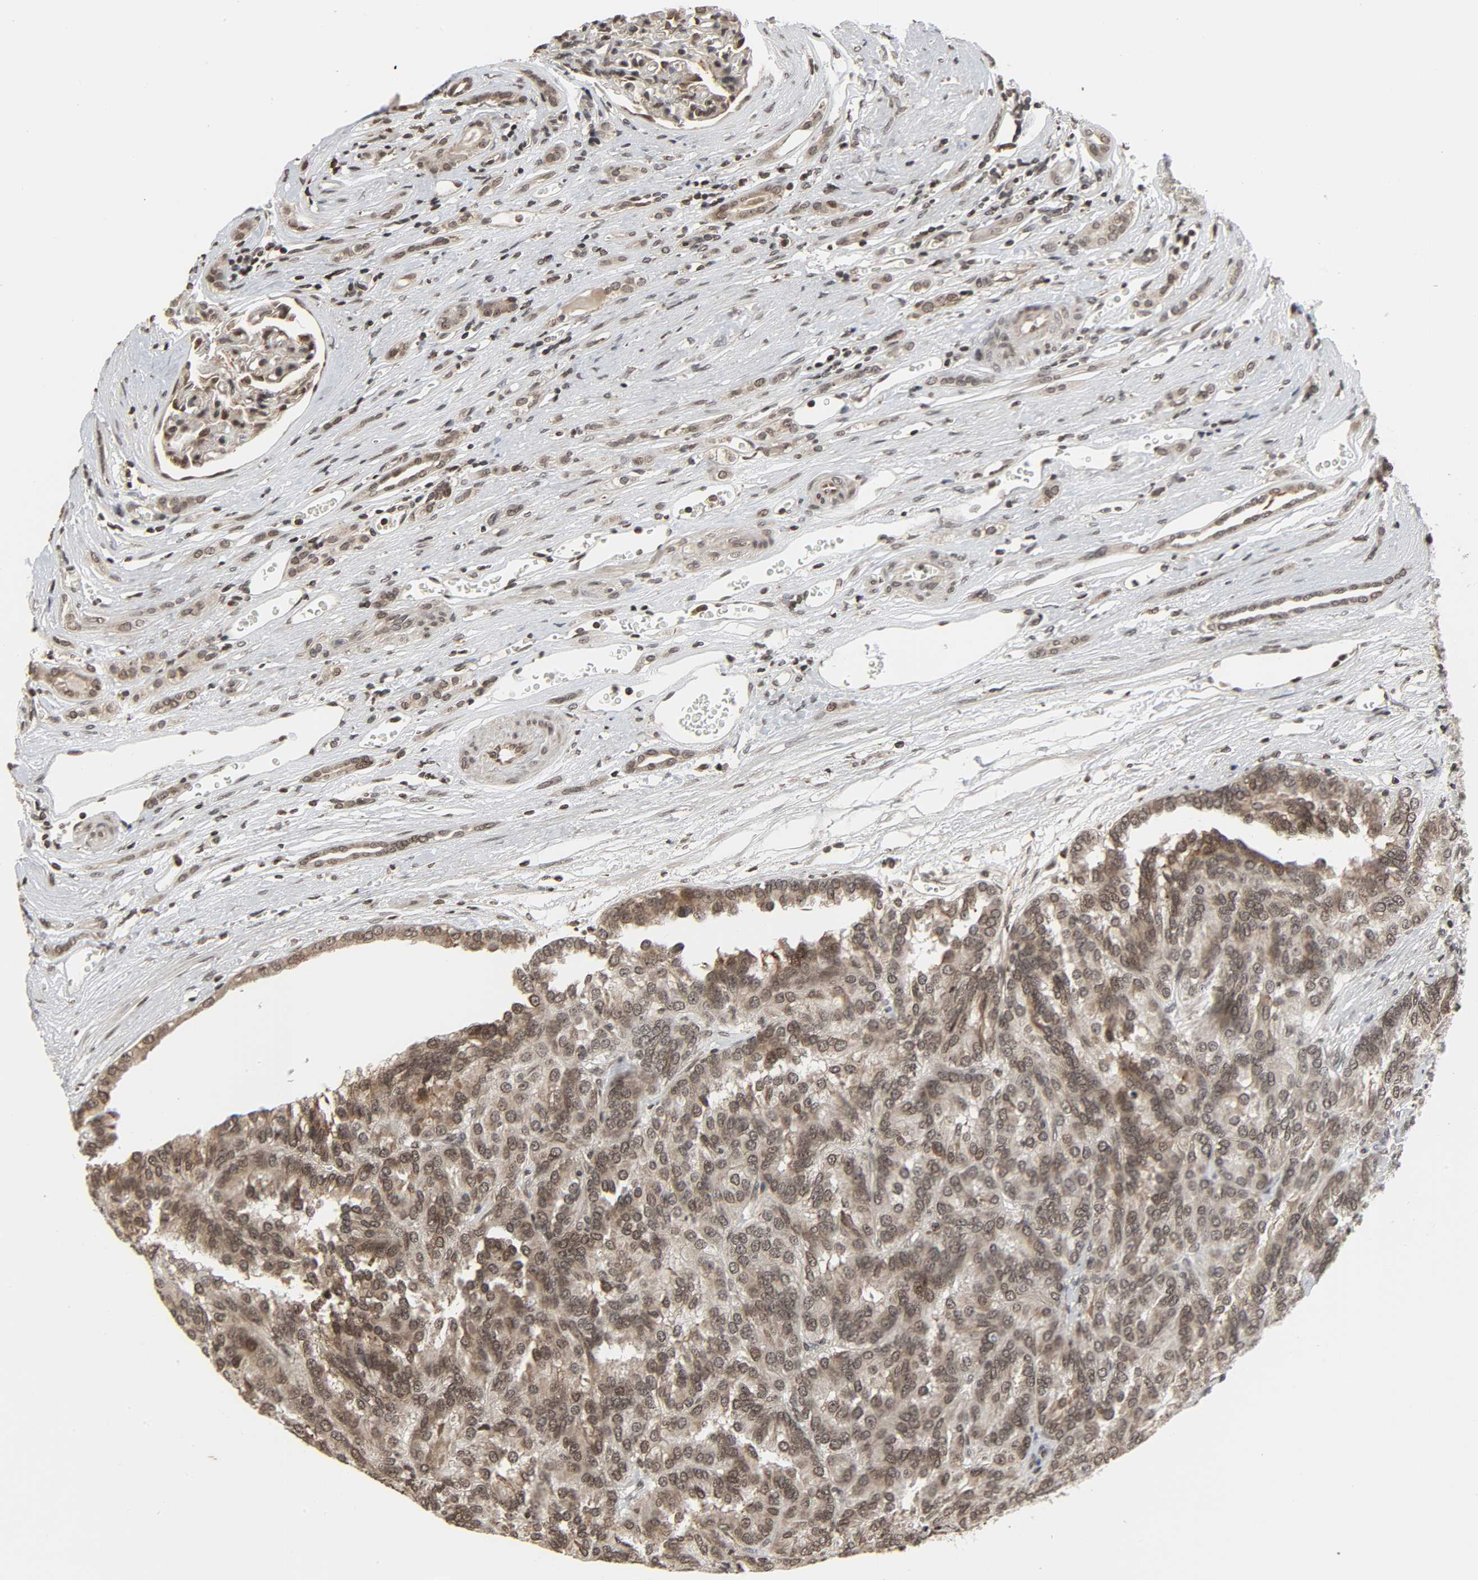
{"staining": {"intensity": "weak", "quantity": ">75%", "location": "nuclear"}, "tissue": "renal cancer", "cell_type": "Tumor cells", "image_type": "cancer", "snomed": [{"axis": "morphology", "description": "Adenocarcinoma, NOS"}, {"axis": "topography", "description": "Kidney"}], "caption": "Immunohistochemical staining of human adenocarcinoma (renal) reveals low levels of weak nuclear expression in about >75% of tumor cells.", "gene": "XRCC1", "patient": {"sex": "male", "age": 46}}